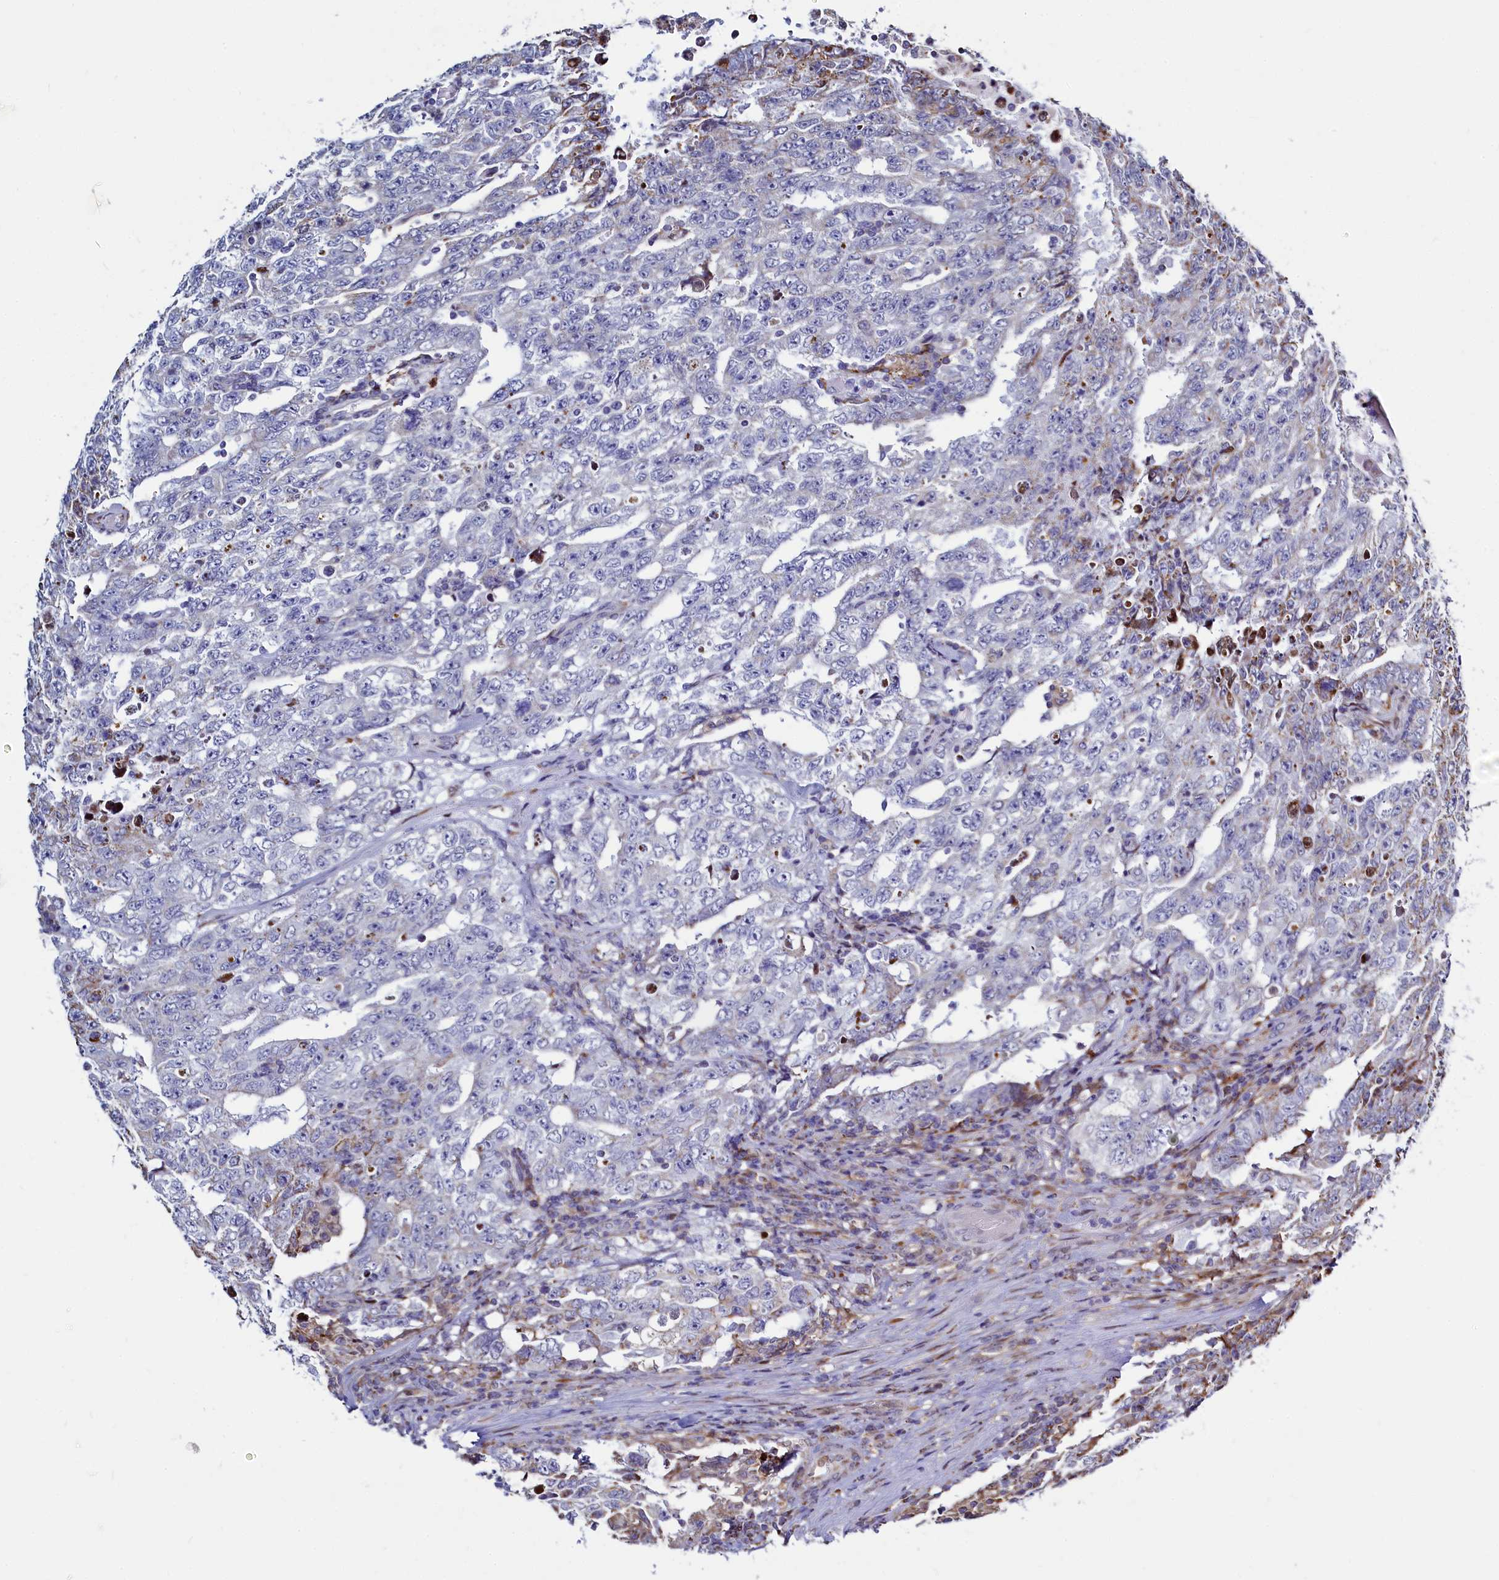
{"staining": {"intensity": "negative", "quantity": "none", "location": "none"}, "tissue": "testis cancer", "cell_type": "Tumor cells", "image_type": "cancer", "snomed": [{"axis": "morphology", "description": "Carcinoma, Embryonal, NOS"}, {"axis": "topography", "description": "Testis"}], "caption": "This image is of testis cancer (embryonal carcinoma) stained with immunohistochemistry to label a protein in brown with the nuclei are counter-stained blue. There is no positivity in tumor cells.", "gene": "HDGFL3", "patient": {"sex": "male", "age": 26}}